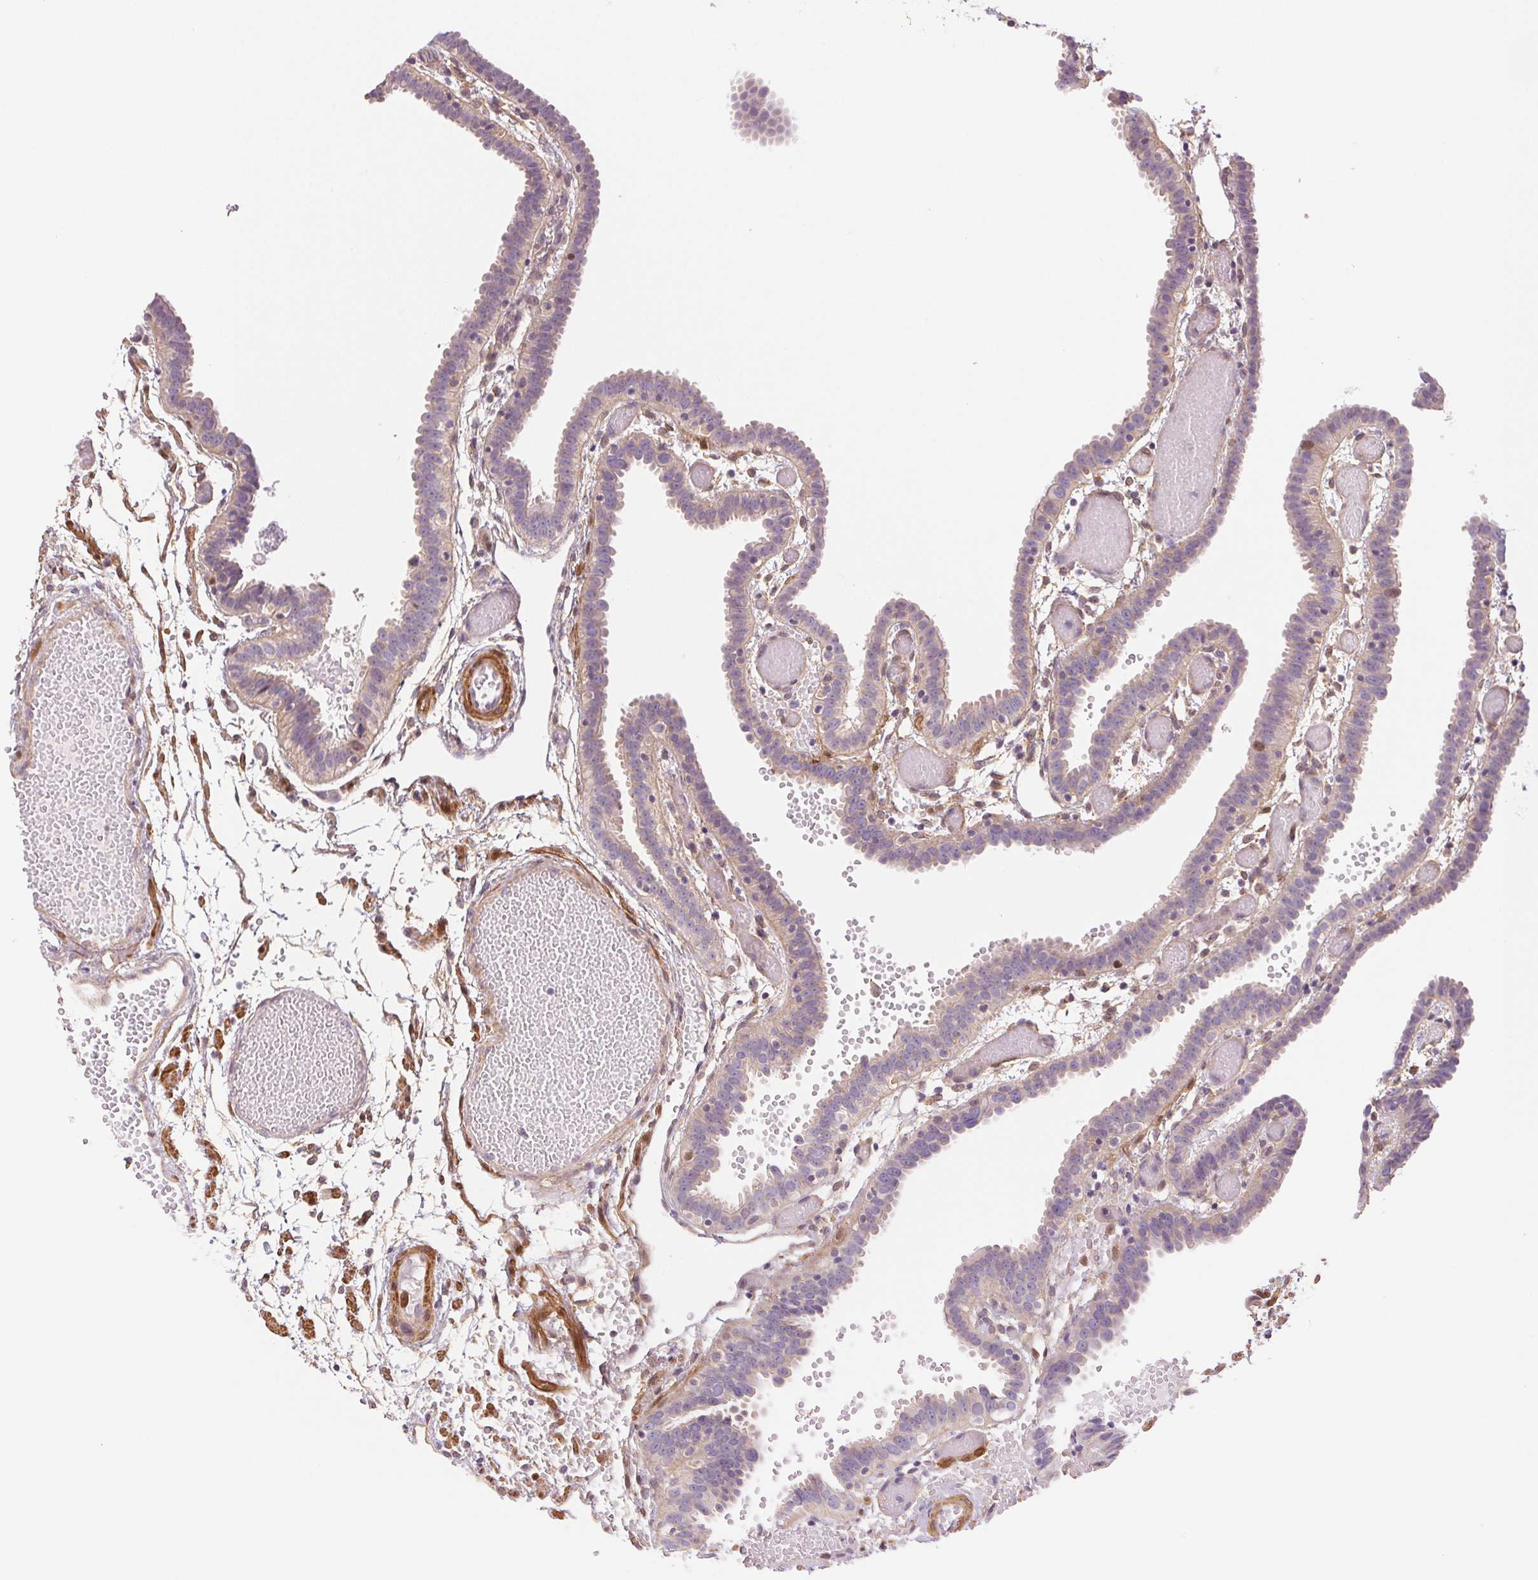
{"staining": {"intensity": "weak", "quantity": "<25%", "location": "cytoplasmic/membranous"}, "tissue": "fallopian tube", "cell_type": "Glandular cells", "image_type": "normal", "snomed": [{"axis": "morphology", "description": "Normal tissue, NOS"}, {"axis": "topography", "description": "Fallopian tube"}], "caption": "Glandular cells show no significant expression in benign fallopian tube. The staining was performed using DAB (3,3'-diaminobenzidine) to visualize the protein expression in brown, while the nuclei were stained in blue with hematoxylin (Magnification: 20x).", "gene": "SMTN", "patient": {"sex": "female", "age": 37}}